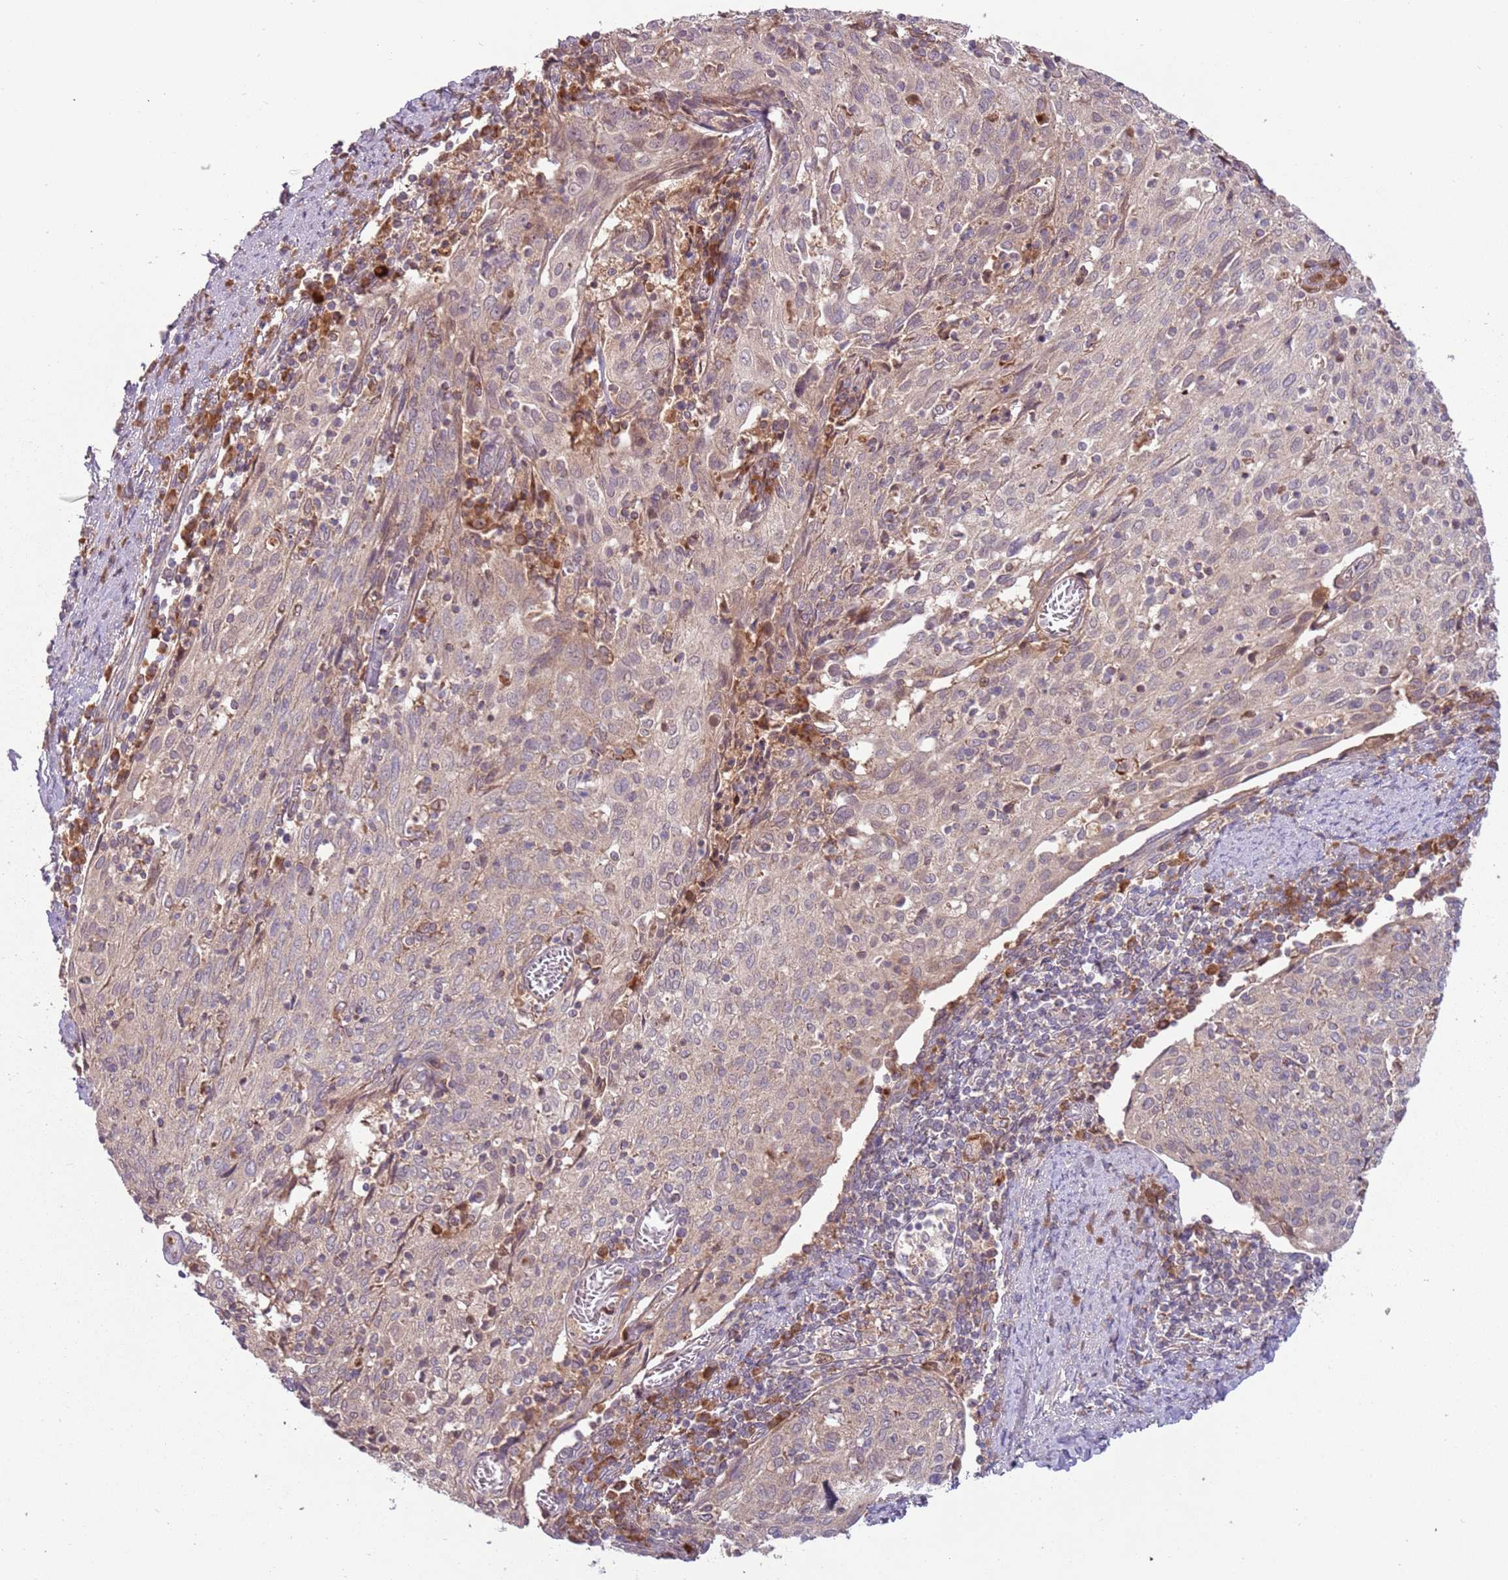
{"staining": {"intensity": "weak", "quantity": "25%-75%", "location": "cytoplasmic/membranous"}, "tissue": "cervical cancer", "cell_type": "Tumor cells", "image_type": "cancer", "snomed": [{"axis": "morphology", "description": "Squamous cell carcinoma, NOS"}, {"axis": "topography", "description": "Cervix"}], "caption": "The histopathology image shows immunohistochemical staining of squamous cell carcinoma (cervical). There is weak cytoplasmic/membranous positivity is present in about 25%-75% of tumor cells.", "gene": "FECH", "patient": {"sex": "female", "age": 52}}